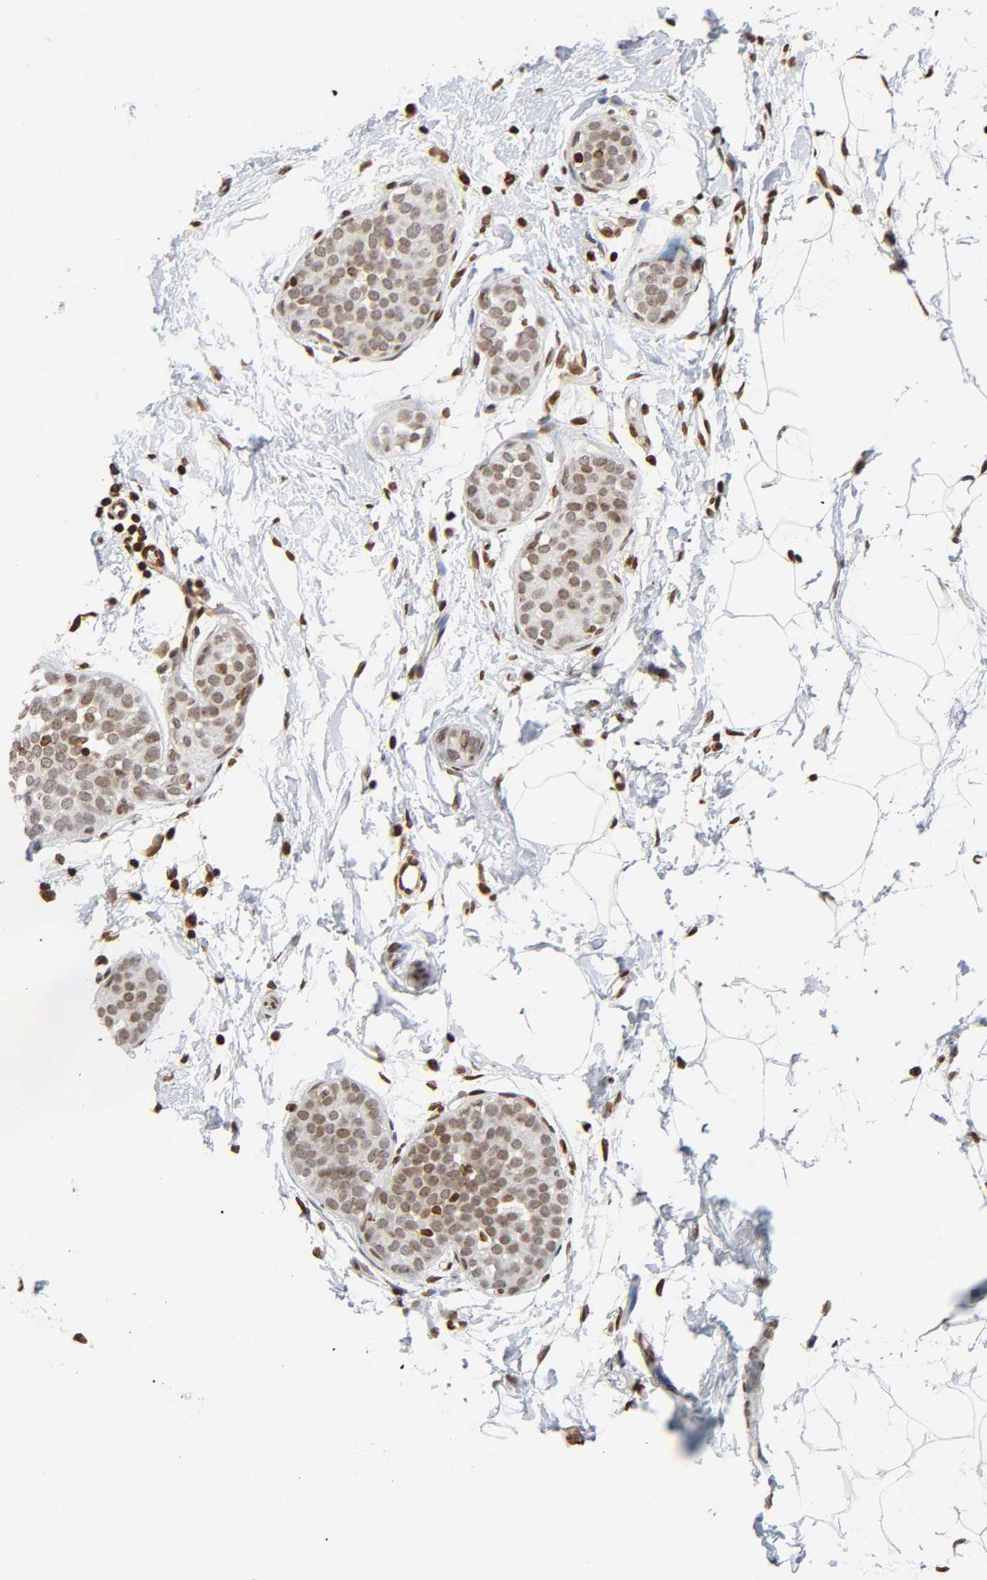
{"staining": {"intensity": "moderate", "quantity": ">75%", "location": "nuclear"}, "tissue": "breast cancer", "cell_type": "Tumor cells", "image_type": "cancer", "snomed": [{"axis": "morphology", "description": "Lobular carcinoma, in situ"}, {"axis": "morphology", "description": "Lobular carcinoma"}, {"axis": "topography", "description": "Breast"}], "caption": "Immunohistochemistry (IHC) of human breast cancer reveals medium levels of moderate nuclear expression in about >75% of tumor cells. (Brightfield microscopy of DAB IHC at high magnification).", "gene": "HOXA6", "patient": {"sex": "female", "age": 41}}